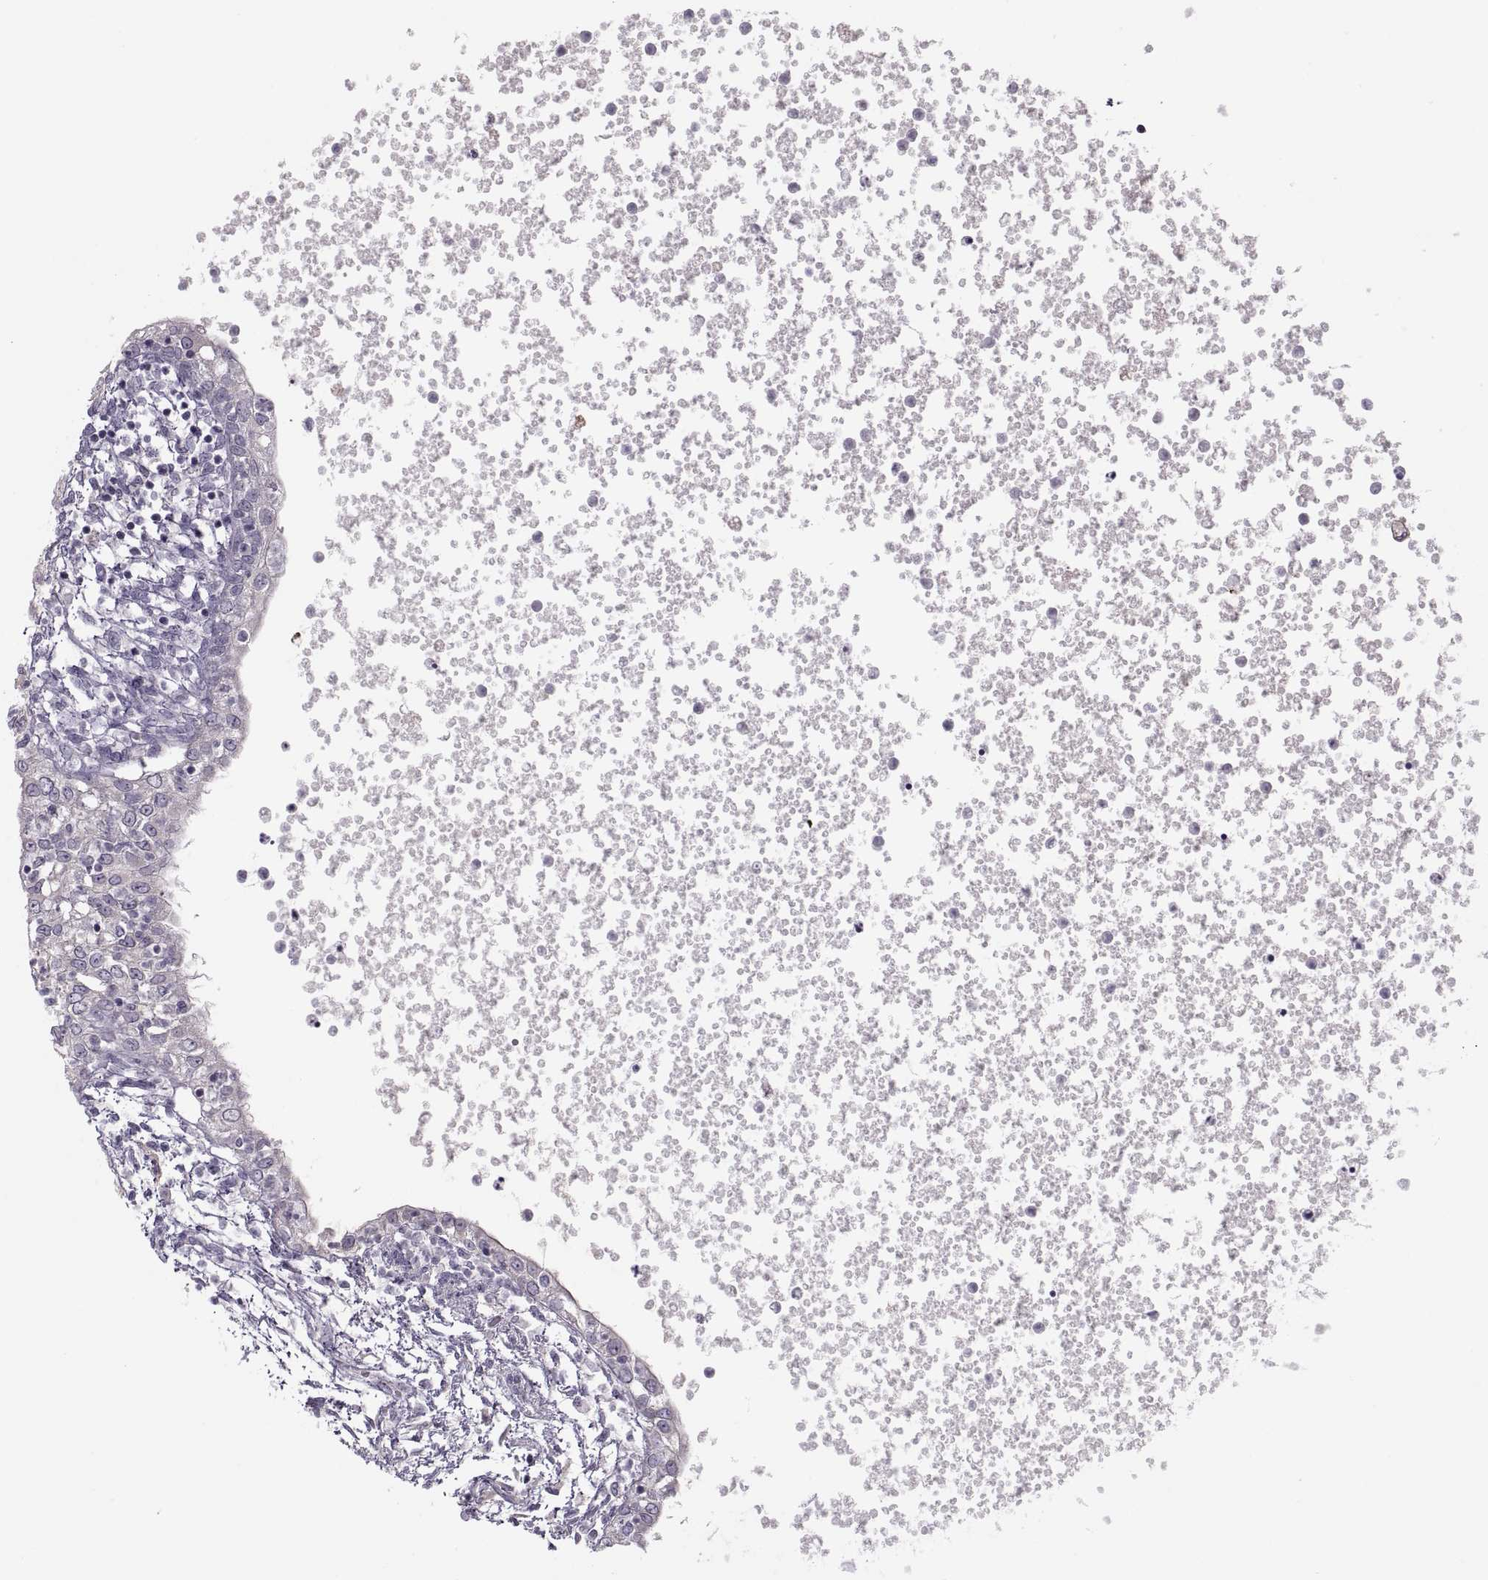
{"staining": {"intensity": "moderate", "quantity": "<25%", "location": "cytoplasmic/membranous"}, "tissue": "testis cancer", "cell_type": "Tumor cells", "image_type": "cancer", "snomed": [{"axis": "morphology", "description": "Carcinoma, Embryonal, NOS"}, {"axis": "topography", "description": "Testis"}], "caption": "Tumor cells display low levels of moderate cytoplasmic/membranous staining in approximately <25% of cells in testis cancer.", "gene": "H2AP", "patient": {"sex": "male", "age": 37}}